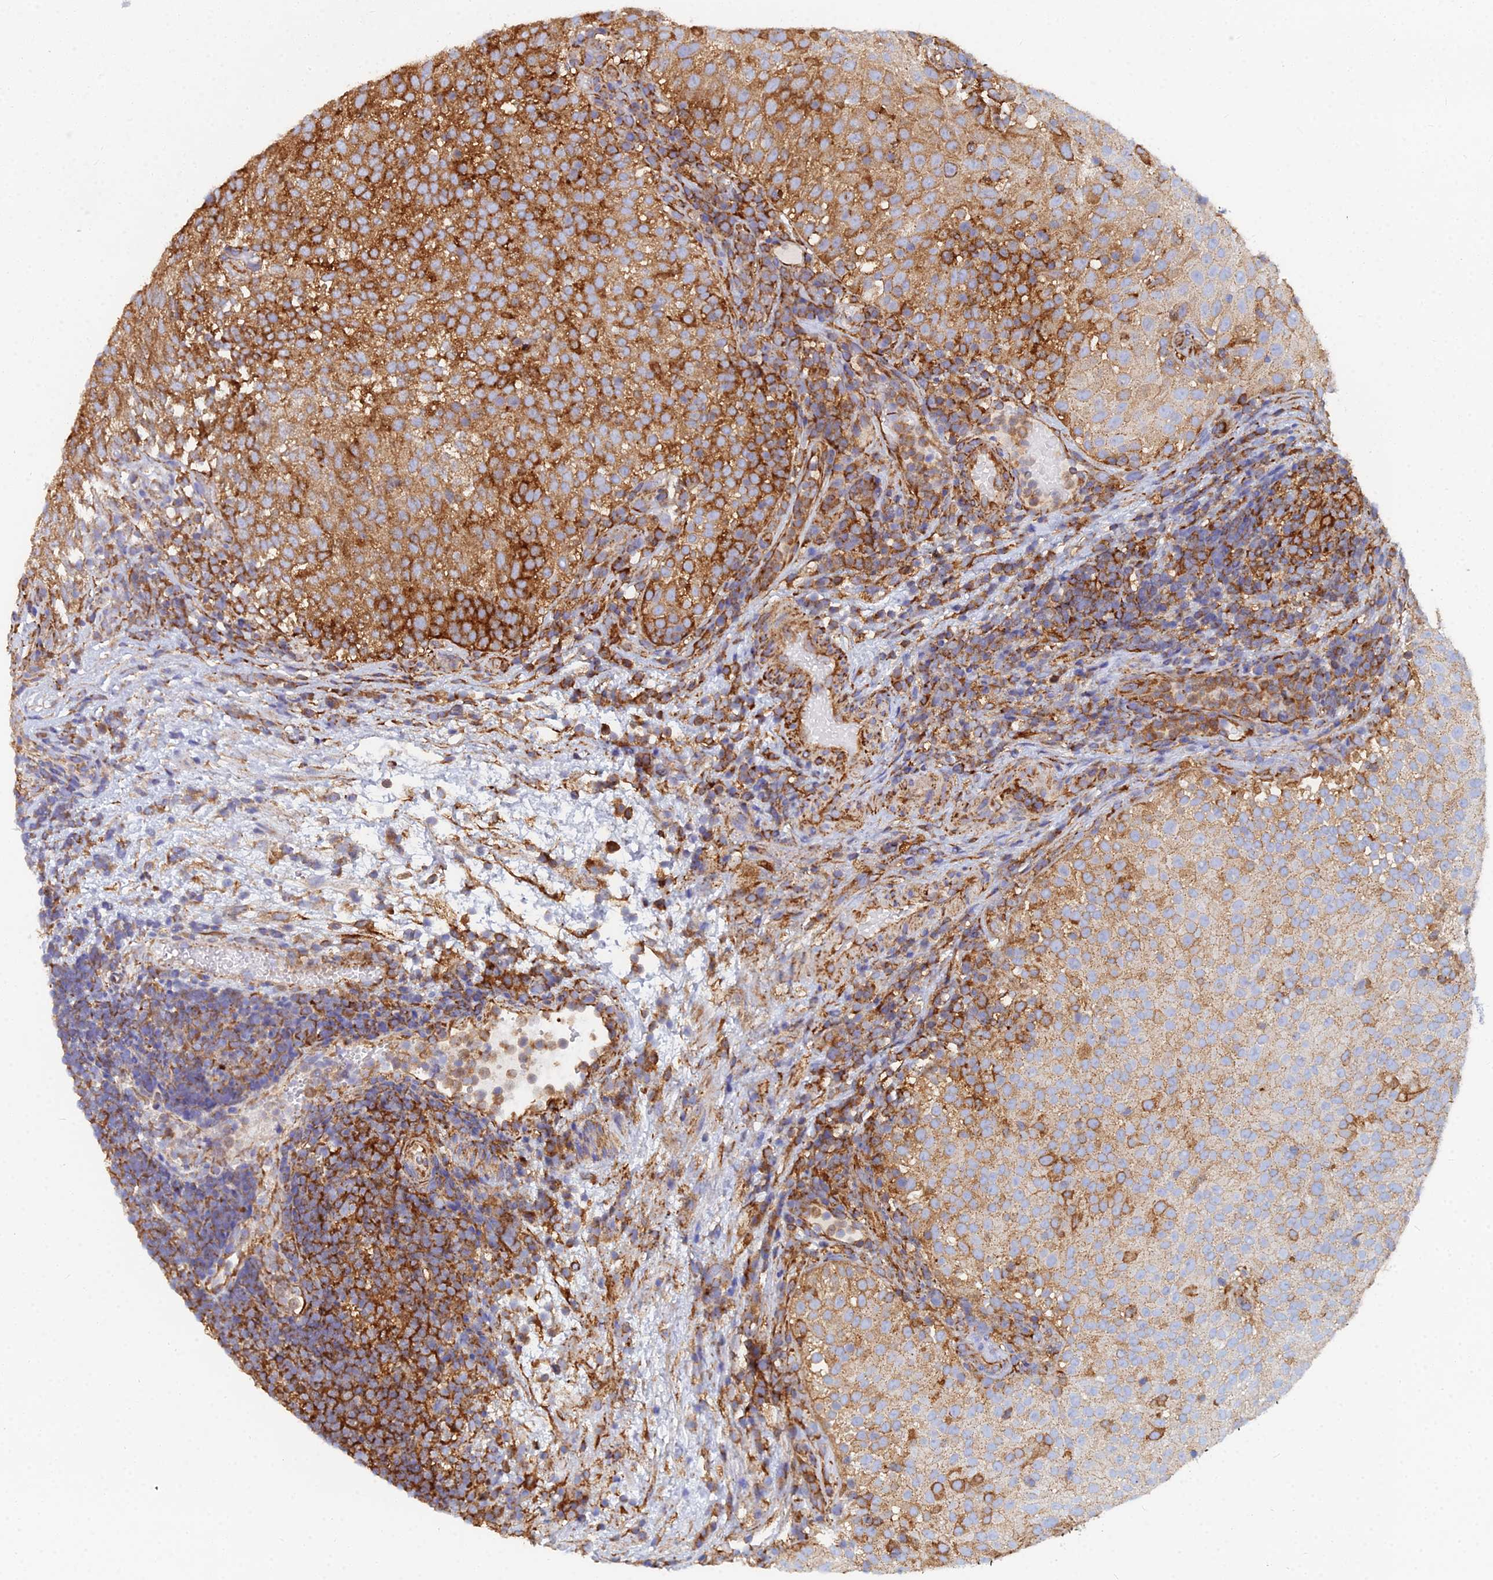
{"staining": {"intensity": "strong", "quantity": "25%-75%", "location": "cytoplasmic/membranous"}, "tissue": "urothelial cancer", "cell_type": "Tumor cells", "image_type": "cancer", "snomed": [{"axis": "morphology", "description": "Urothelial carcinoma, Low grade"}, {"axis": "topography", "description": "Urinary bladder"}], "caption": "A brown stain shows strong cytoplasmic/membranous expression of a protein in urothelial cancer tumor cells. Immunohistochemistry (ihc) stains the protein of interest in brown and the nuclei are stained blue.", "gene": "GPR42", "patient": {"sex": "male", "age": 78}}